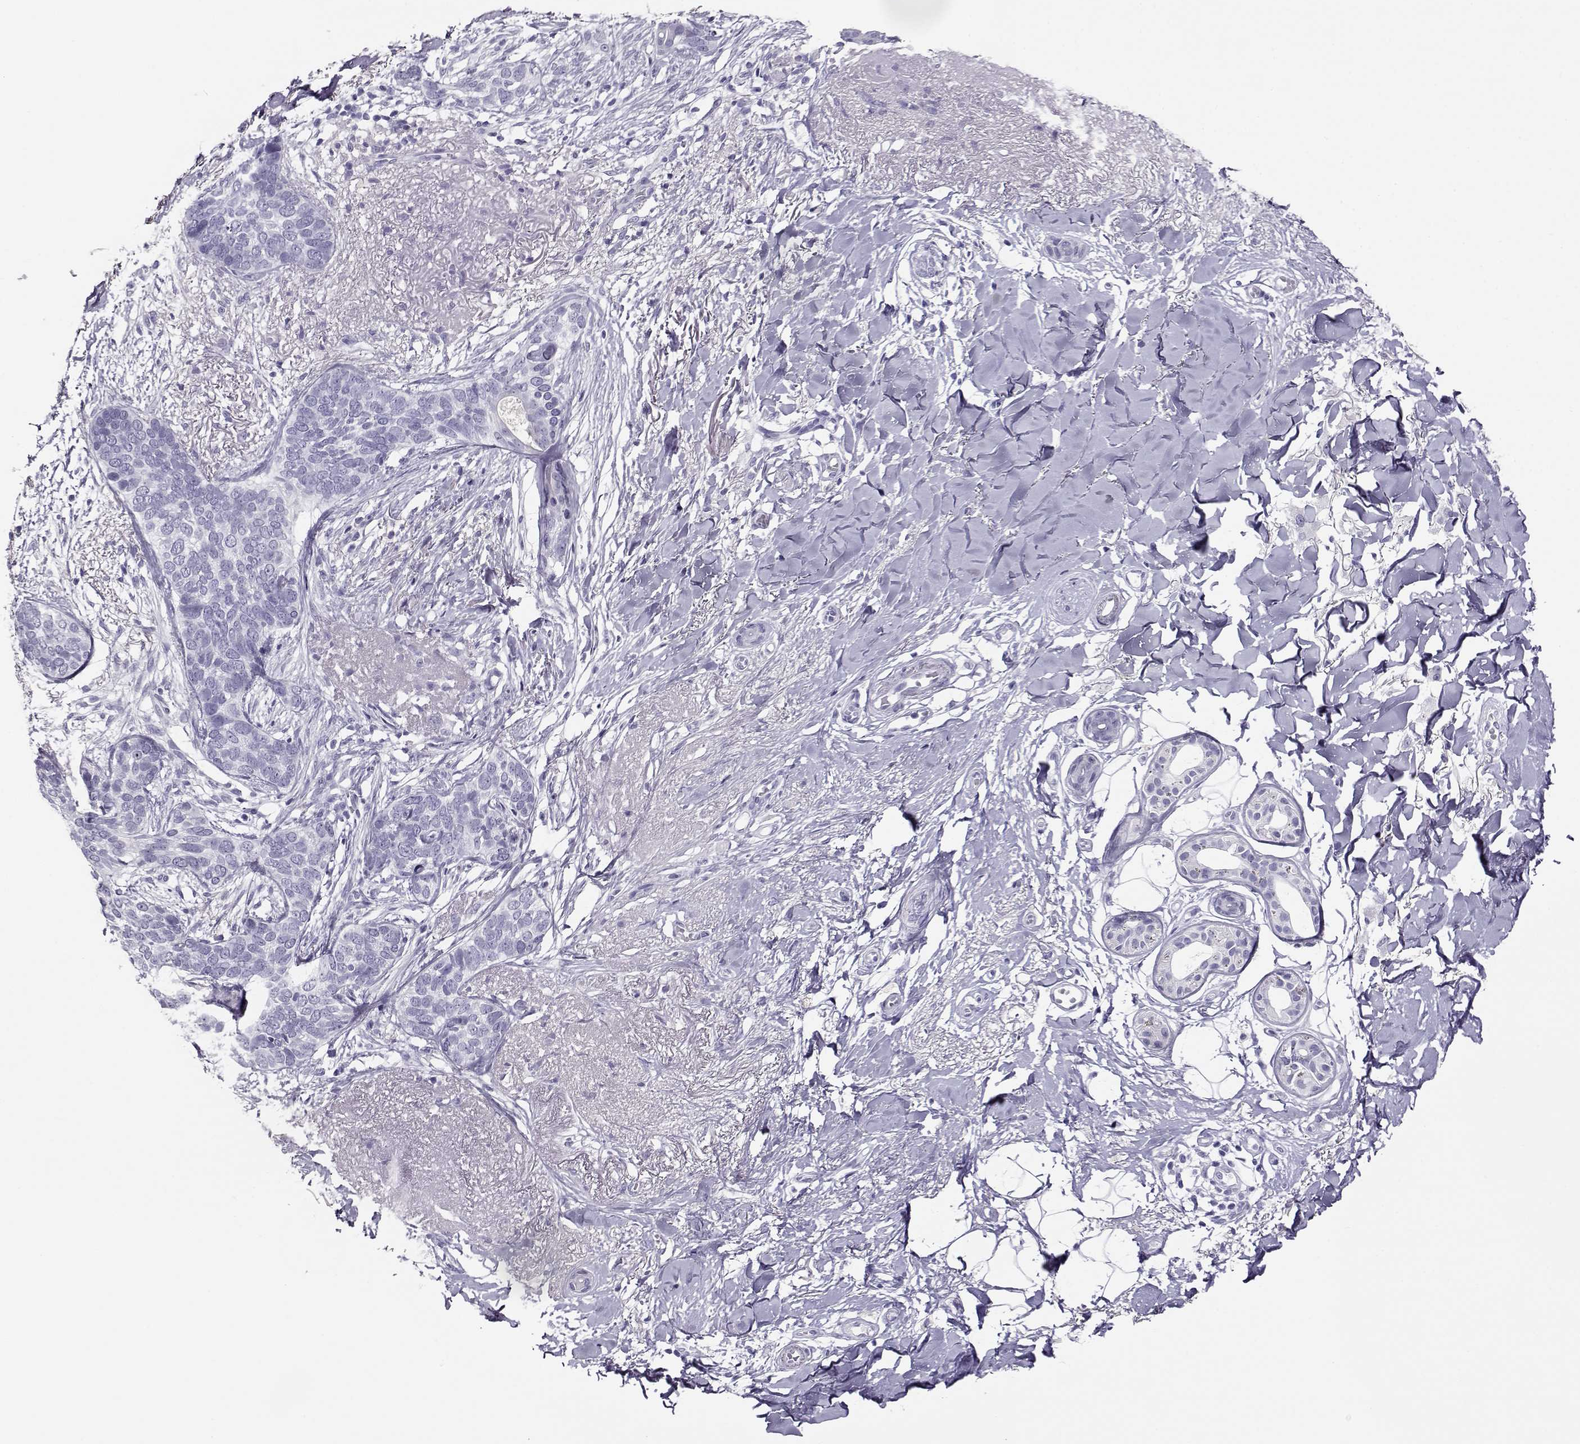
{"staining": {"intensity": "negative", "quantity": "none", "location": "none"}, "tissue": "skin cancer", "cell_type": "Tumor cells", "image_type": "cancer", "snomed": [{"axis": "morphology", "description": "Normal tissue, NOS"}, {"axis": "morphology", "description": "Basal cell carcinoma"}, {"axis": "topography", "description": "Skin"}], "caption": "There is no significant staining in tumor cells of skin basal cell carcinoma.", "gene": "RHOXF2", "patient": {"sex": "male", "age": 84}}